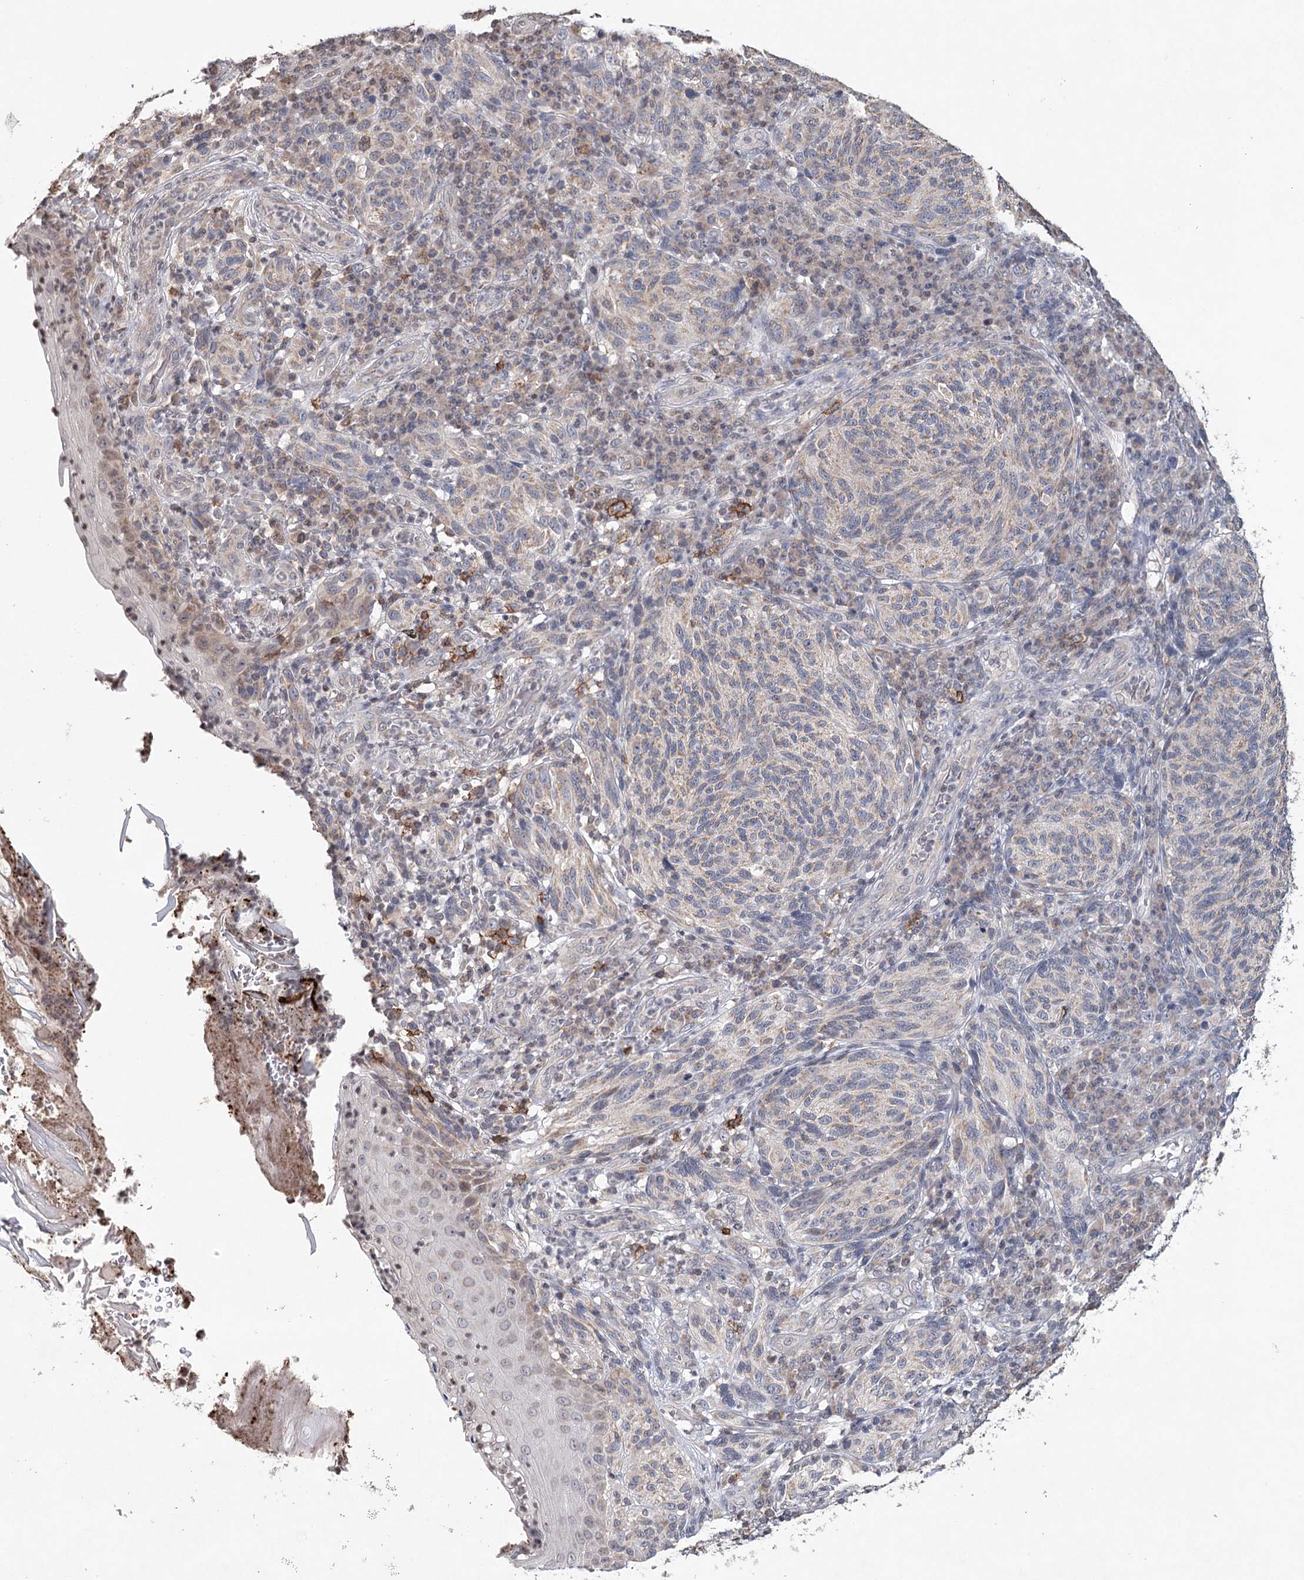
{"staining": {"intensity": "weak", "quantity": "<25%", "location": "cytoplasmic/membranous"}, "tissue": "melanoma", "cell_type": "Tumor cells", "image_type": "cancer", "snomed": [{"axis": "morphology", "description": "Malignant melanoma, NOS"}, {"axis": "topography", "description": "Skin"}], "caption": "IHC micrograph of neoplastic tissue: human melanoma stained with DAB reveals no significant protein expression in tumor cells.", "gene": "ICOS", "patient": {"sex": "female", "age": 73}}